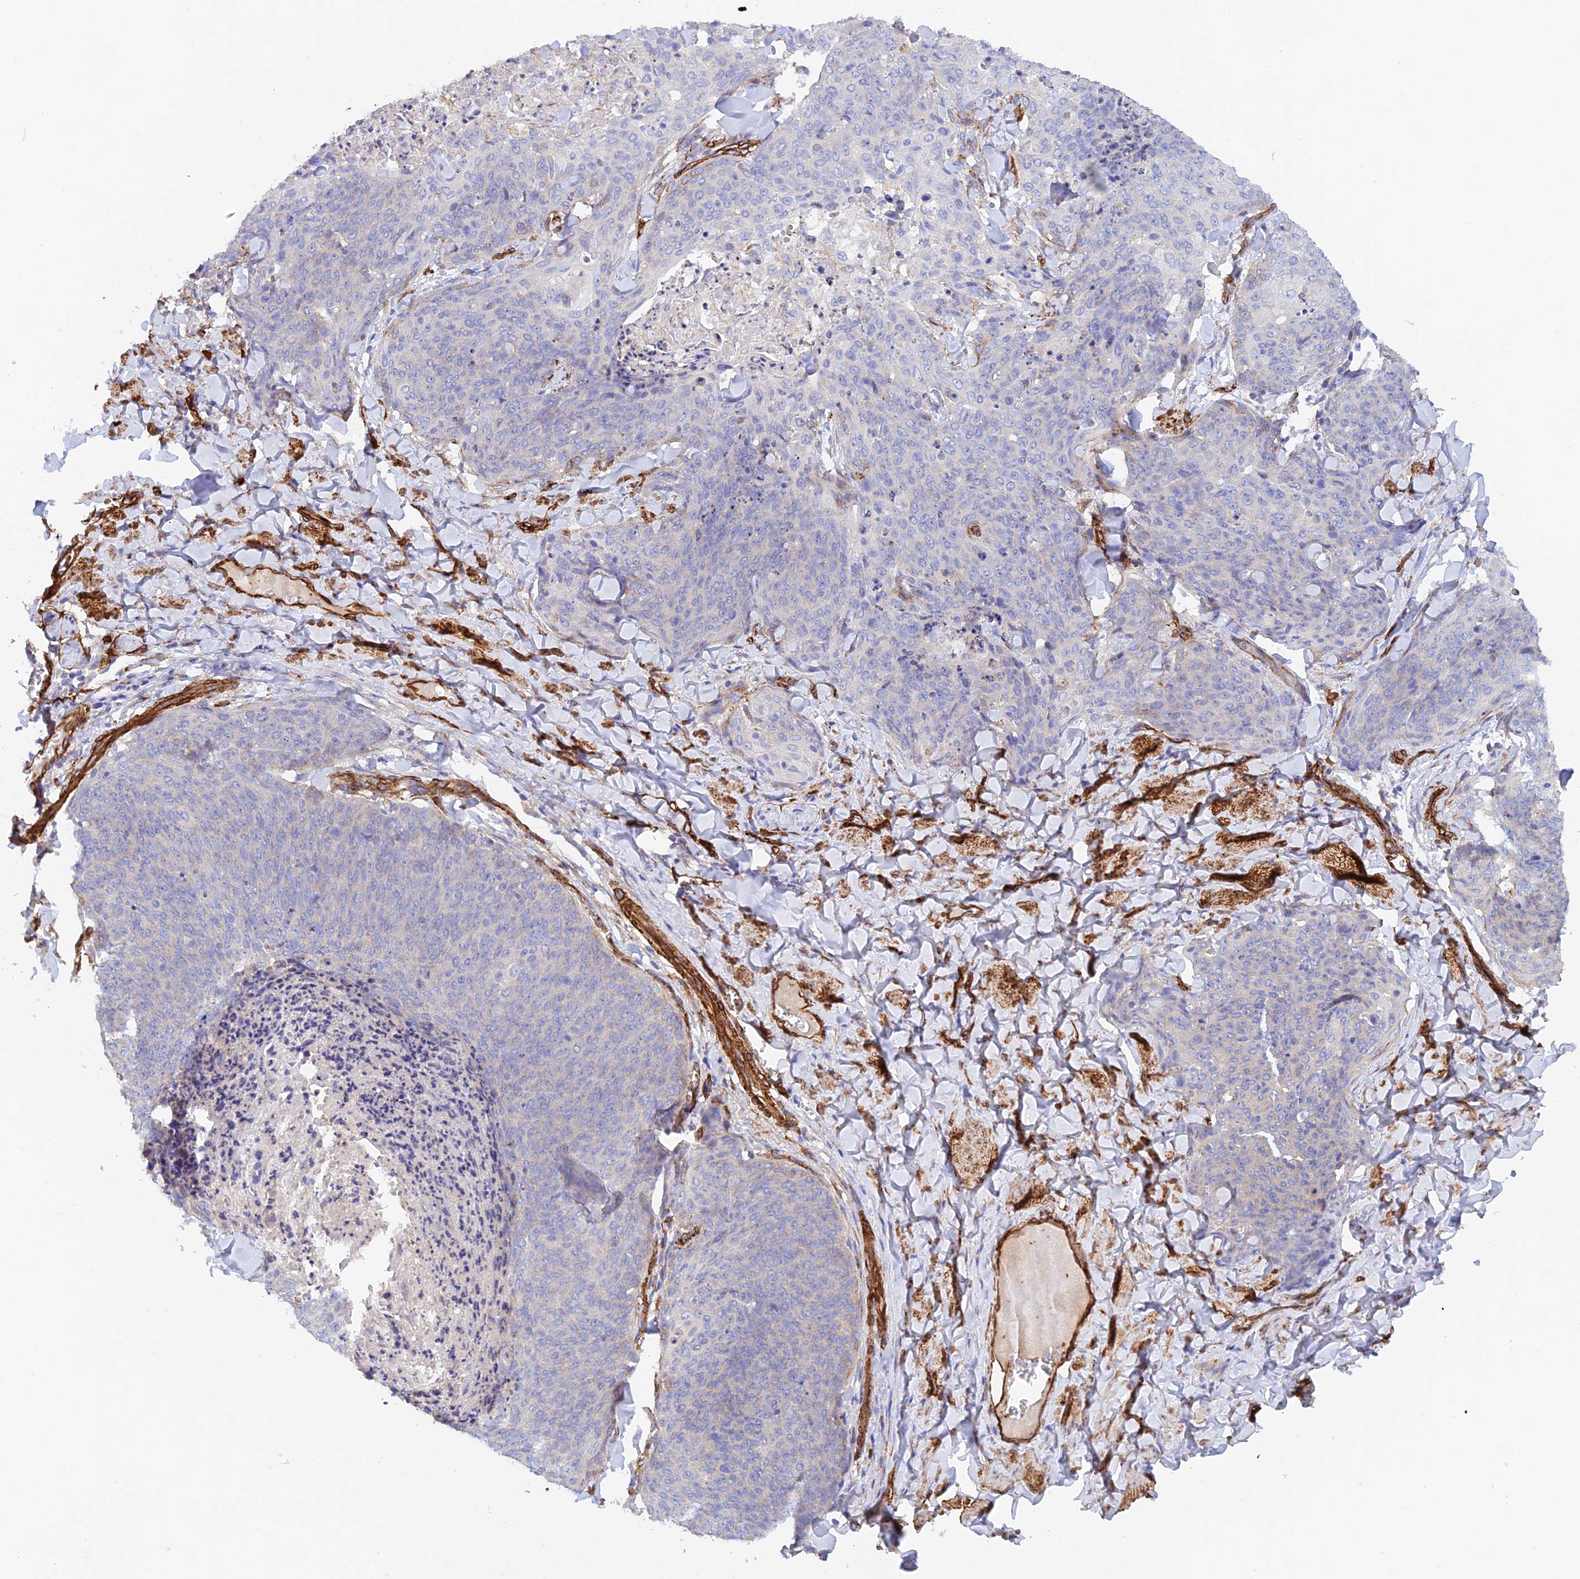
{"staining": {"intensity": "negative", "quantity": "none", "location": "none"}, "tissue": "skin cancer", "cell_type": "Tumor cells", "image_type": "cancer", "snomed": [{"axis": "morphology", "description": "Squamous cell carcinoma, NOS"}, {"axis": "topography", "description": "Skin"}, {"axis": "topography", "description": "Vulva"}], "caption": "There is no significant expression in tumor cells of skin cancer.", "gene": "MYO9A", "patient": {"sex": "female", "age": 85}}